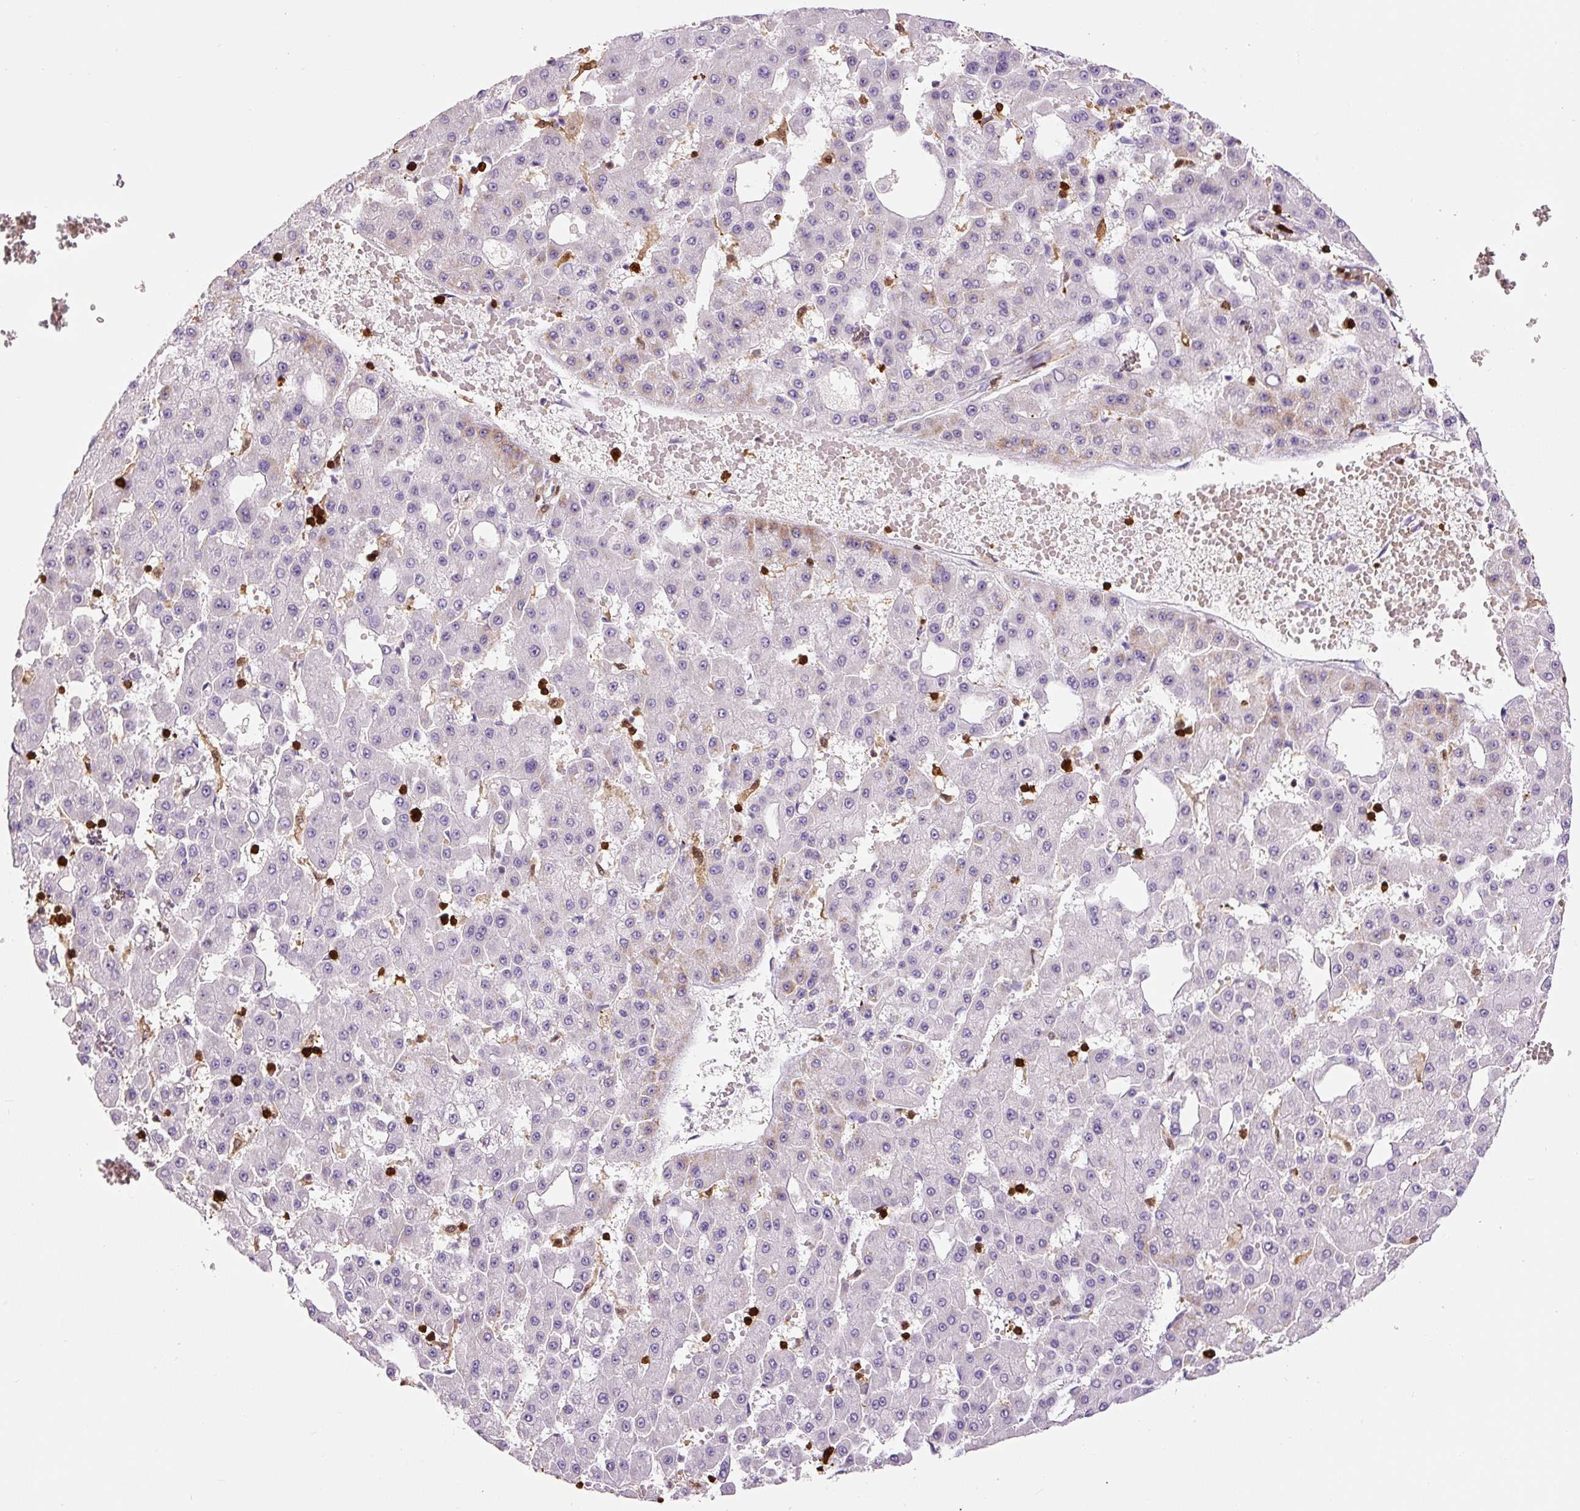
{"staining": {"intensity": "negative", "quantity": "none", "location": "none"}, "tissue": "liver cancer", "cell_type": "Tumor cells", "image_type": "cancer", "snomed": [{"axis": "morphology", "description": "Carcinoma, Hepatocellular, NOS"}, {"axis": "topography", "description": "Liver"}], "caption": "Immunohistochemistry (IHC) photomicrograph of liver cancer stained for a protein (brown), which exhibits no positivity in tumor cells.", "gene": "S100A4", "patient": {"sex": "male", "age": 47}}